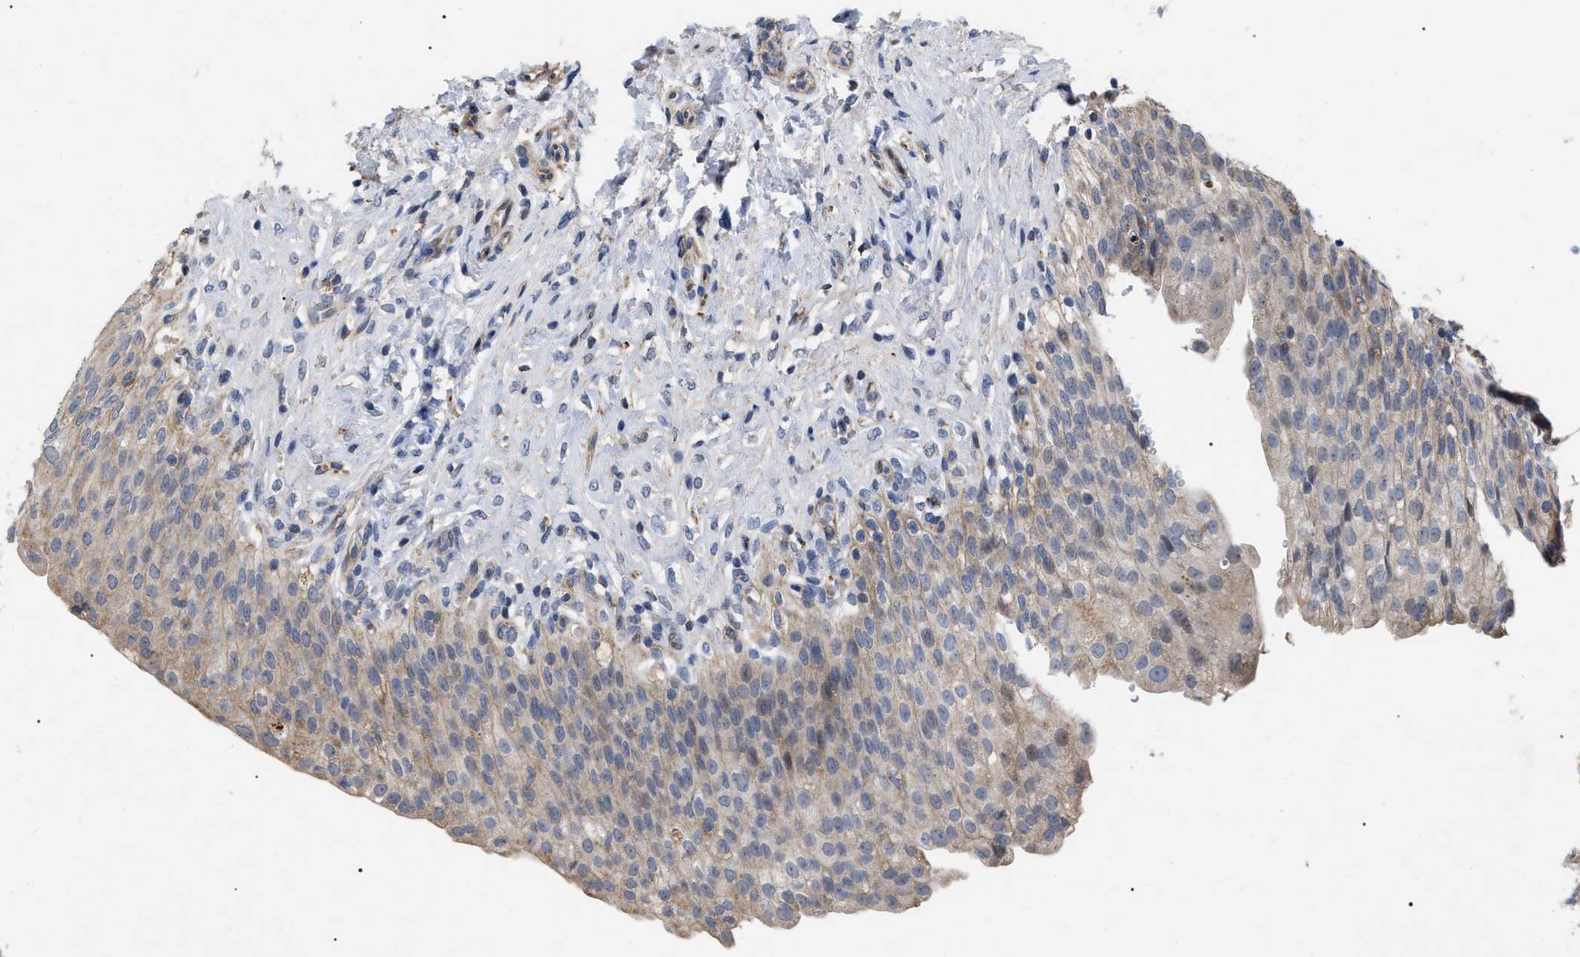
{"staining": {"intensity": "weak", "quantity": ">75%", "location": "cytoplasmic/membranous"}, "tissue": "urinary bladder", "cell_type": "Urothelial cells", "image_type": "normal", "snomed": [{"axis": "morphology", "description": "Urothelial carcinoma, High grade"}, {"axis": "topography", "description": "Urinary bladder"}], "caption": "Weak cytoplasmic/membranous expression for a protein is identified in approximately >75% of urothelial cells of unremarkable urinary bladder using immunohistochemistry (IHC).", "gene": "FAM171A2", "patient": {"sex": "male", "age": 46}}